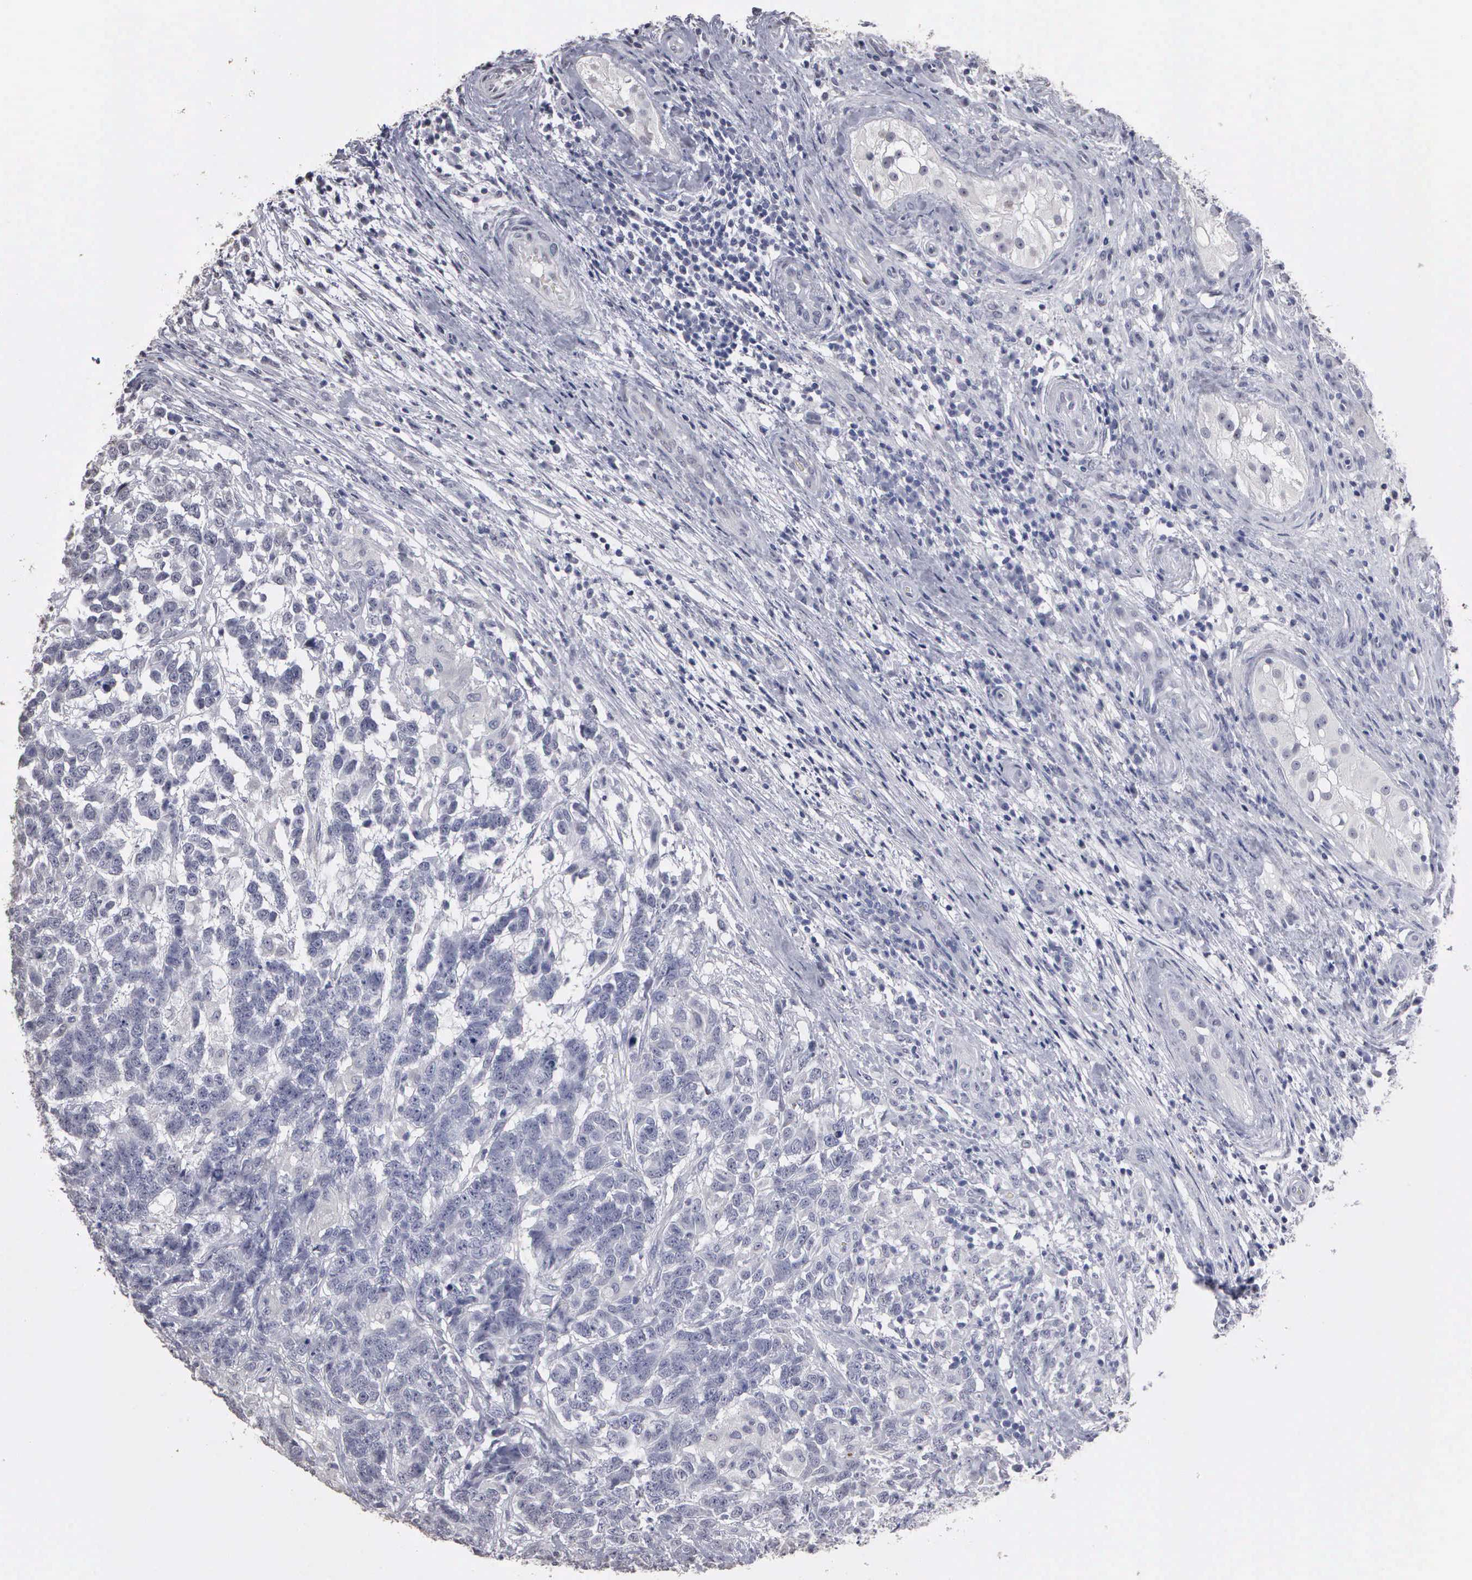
{"staining": {"intensity": "negative", "quantity": "none", "location": "none"}, "tissue": "testis cancer", "cell_type": "Tumor cells", "image_type": "cancer", "snomed": [{"axis": "morphology", "description": "Carcinoma, Embryonal, NOS"}, {"axis": "topography", "description": "Testis"}], "caption": "An image of testis embryonal carcinoma stained for a protein demonstrates no brown staining in tumor cells.", "gene": "UPB1", "patient": {"sex": "male", "age": 26}}